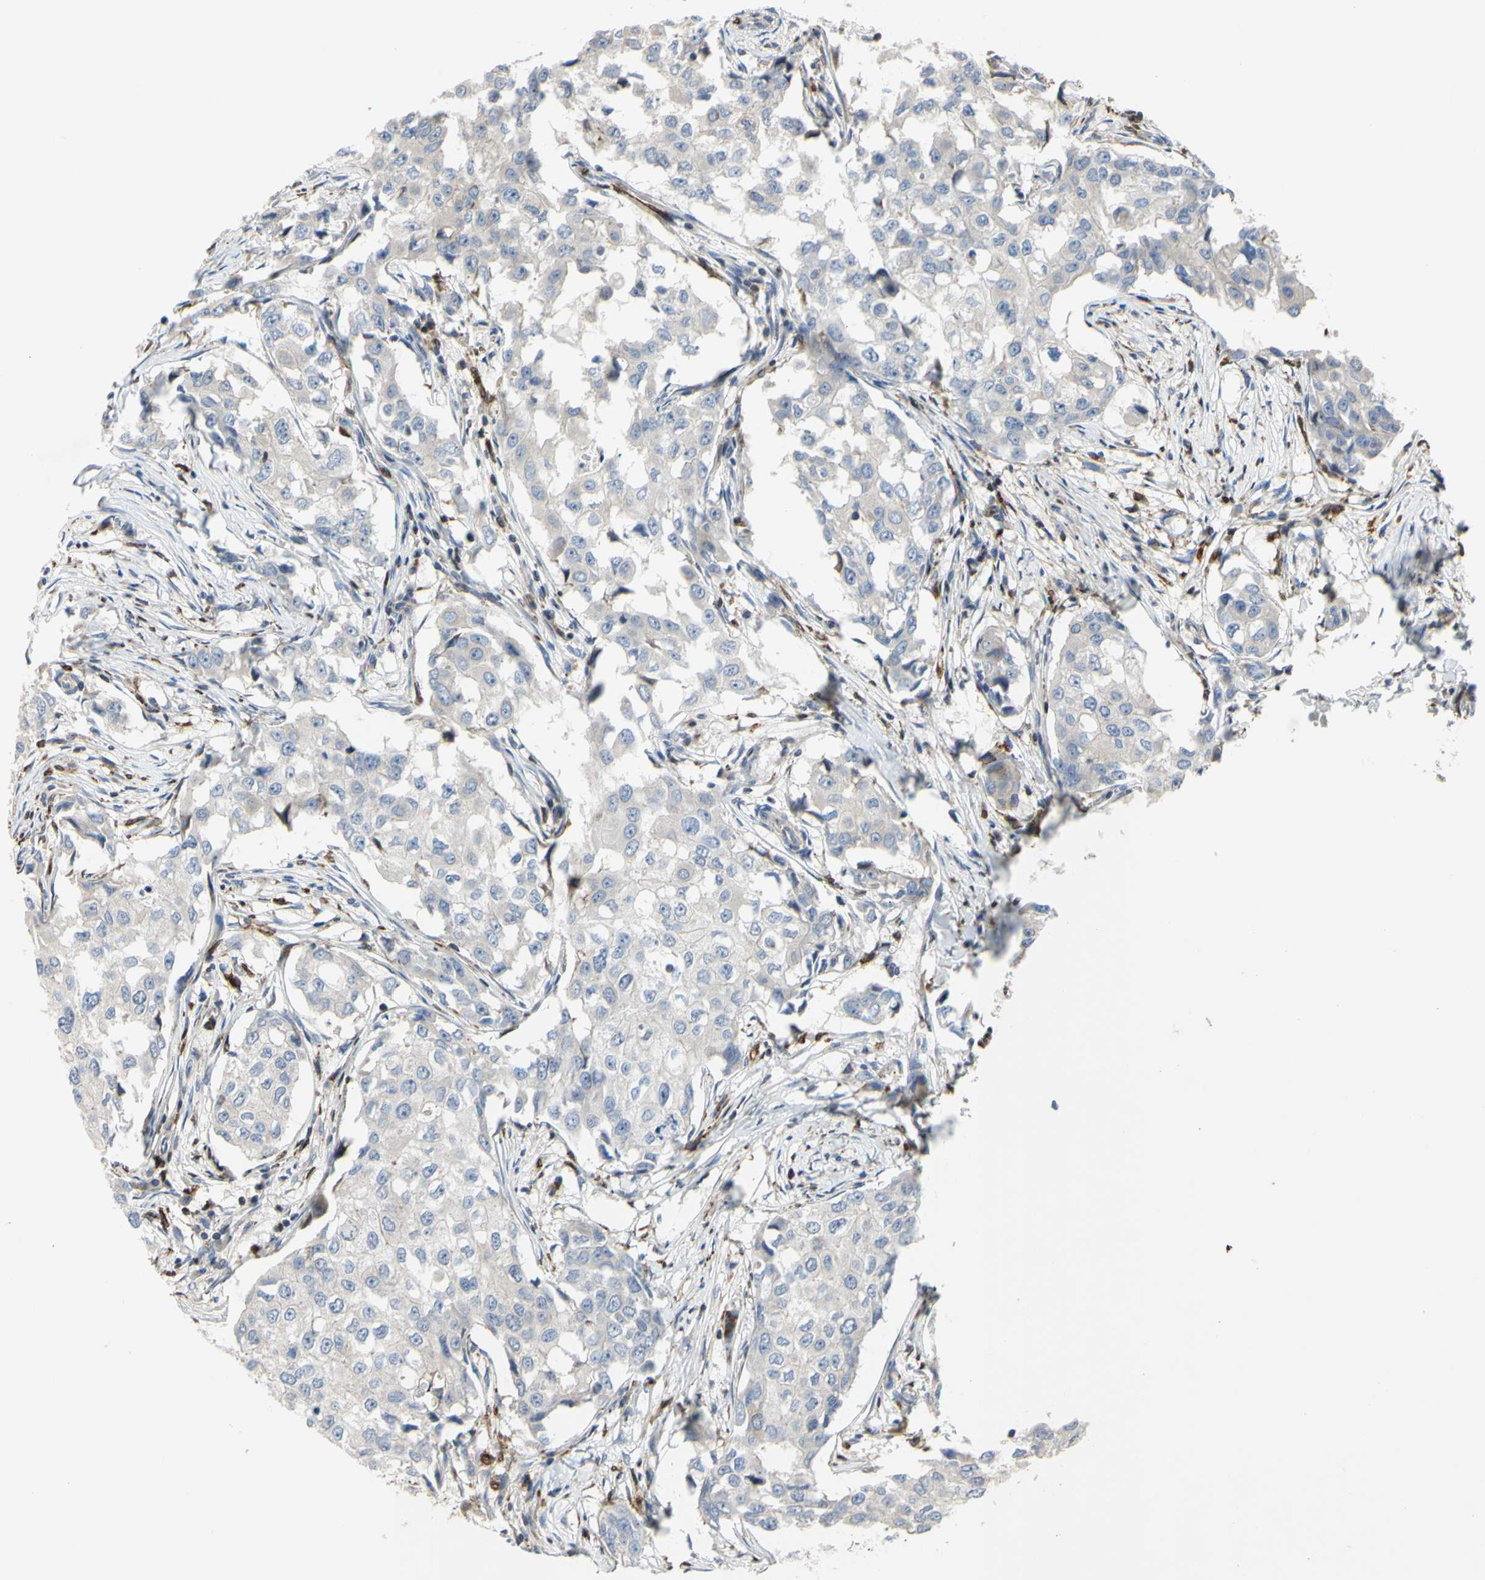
{"staining": {"intensity": "weak", "quantity": ">75%", "location": "cytoplasmic/membranous"}, "tissue": "breast cancer", "cell_type": "Tumor cells", "image_type": "cancer", "snomed": [{"axis": "morphology", "description": "Duct carcinoma"}, {"axis": "topography", "description": "Breast"}], "caption": "Tumor cells demonstrate low levels of weak cytoplasmic/membranous positivity in about >75% of cells in breast cancer (intraductal carcinoma).", "gene": "PLXNA2", "patient": {"sex": "female", "age": 27}}